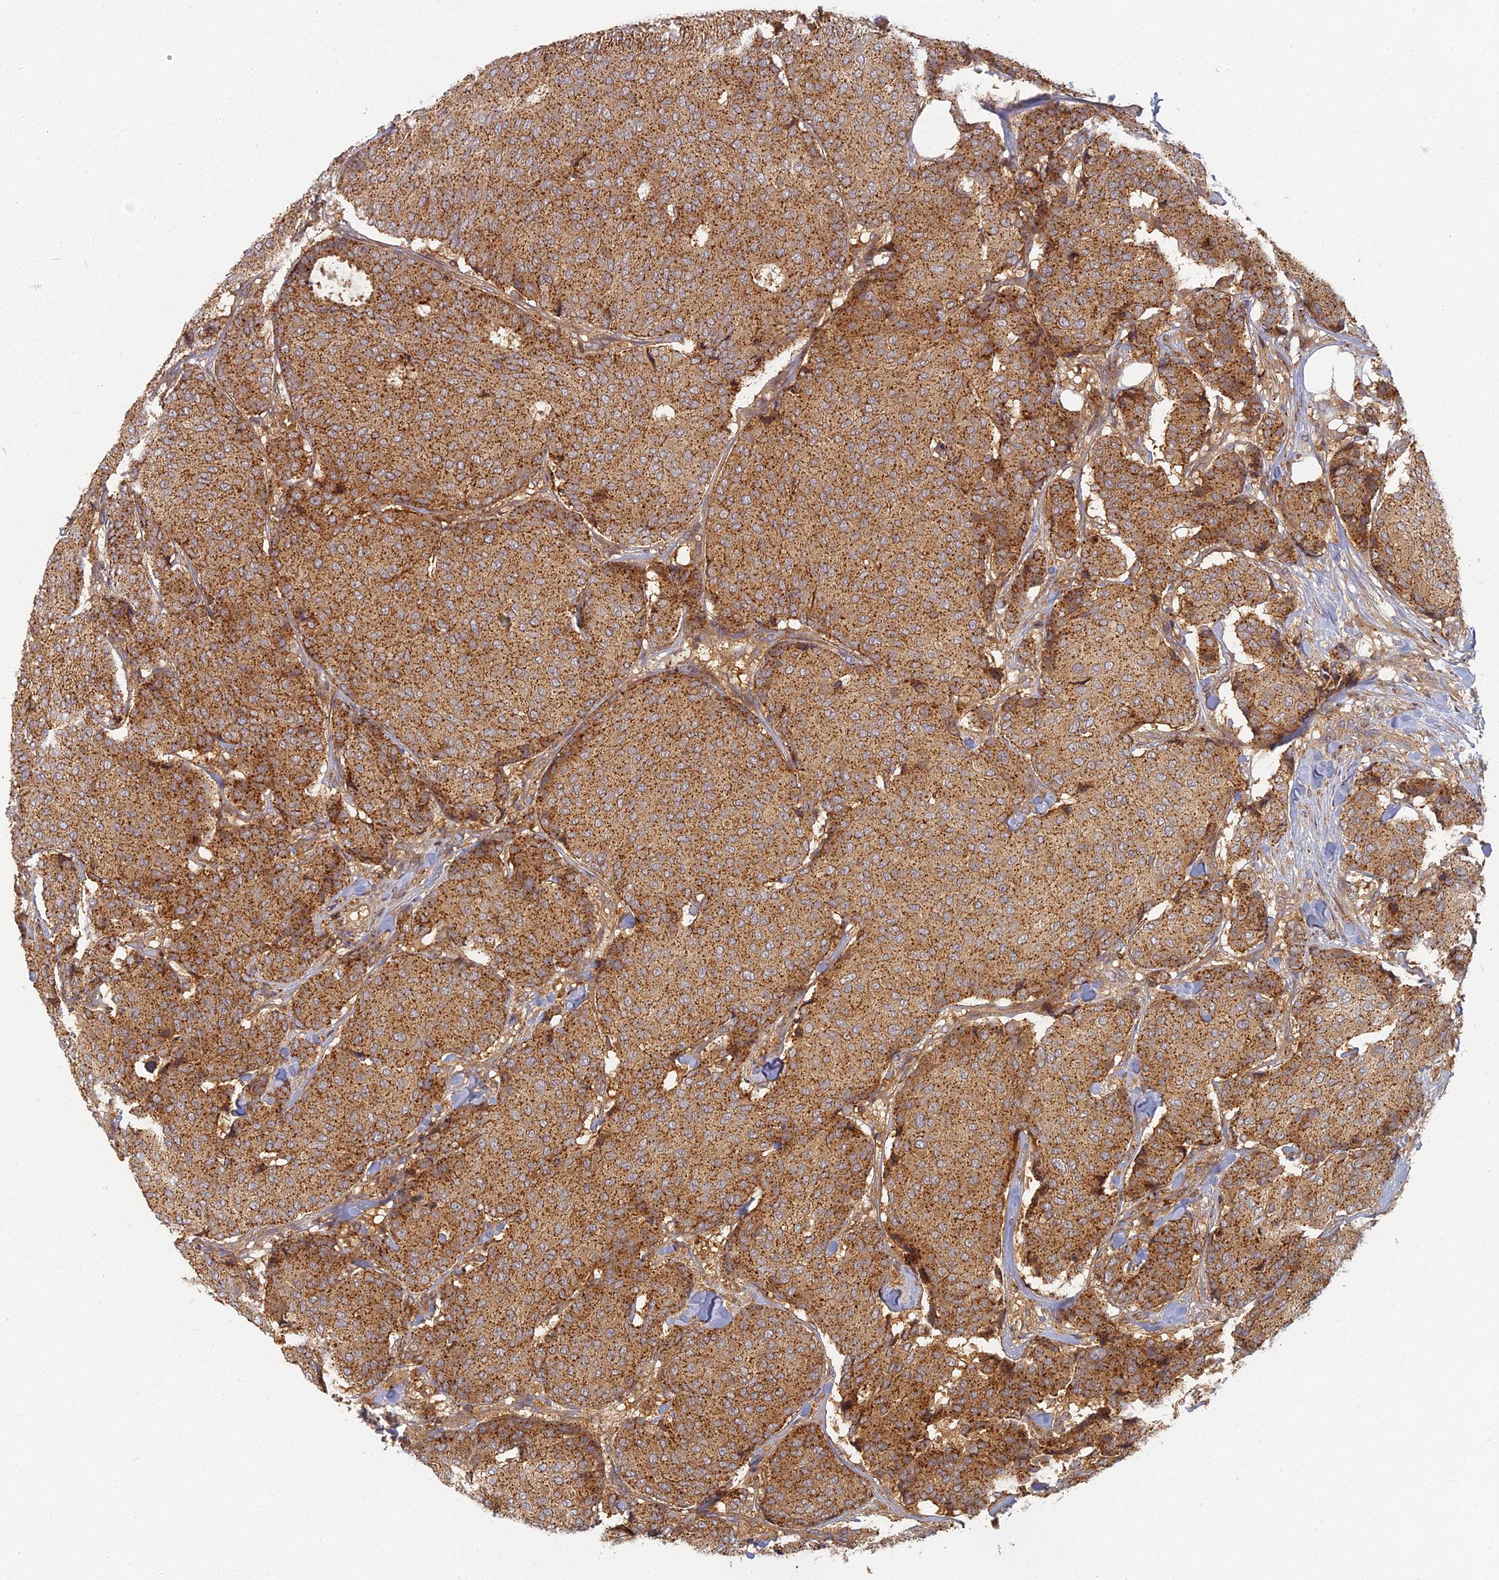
{"staining": {"intensity": "moderate", "quantity": ">75%", "location": "cytoplasmic/membranous"}, "tissue": "breast cancer", "cell_type": "Tumor cells", "image_type": "cancer", "snomed": [{"axis": "morphology", "description": "Duct carcinoma"}, {"axis": "topography", "description": "Breast"}], "caption": "Immunohistochemical staining of human breast cancer (invasive ductal carcinoma) exhibits medium levels of moderate cytoplasmic/membranous staining in approximately >75% of tumor cells.", "gene": "INO80D", "patient": {"sex": "female", "age": 75}}